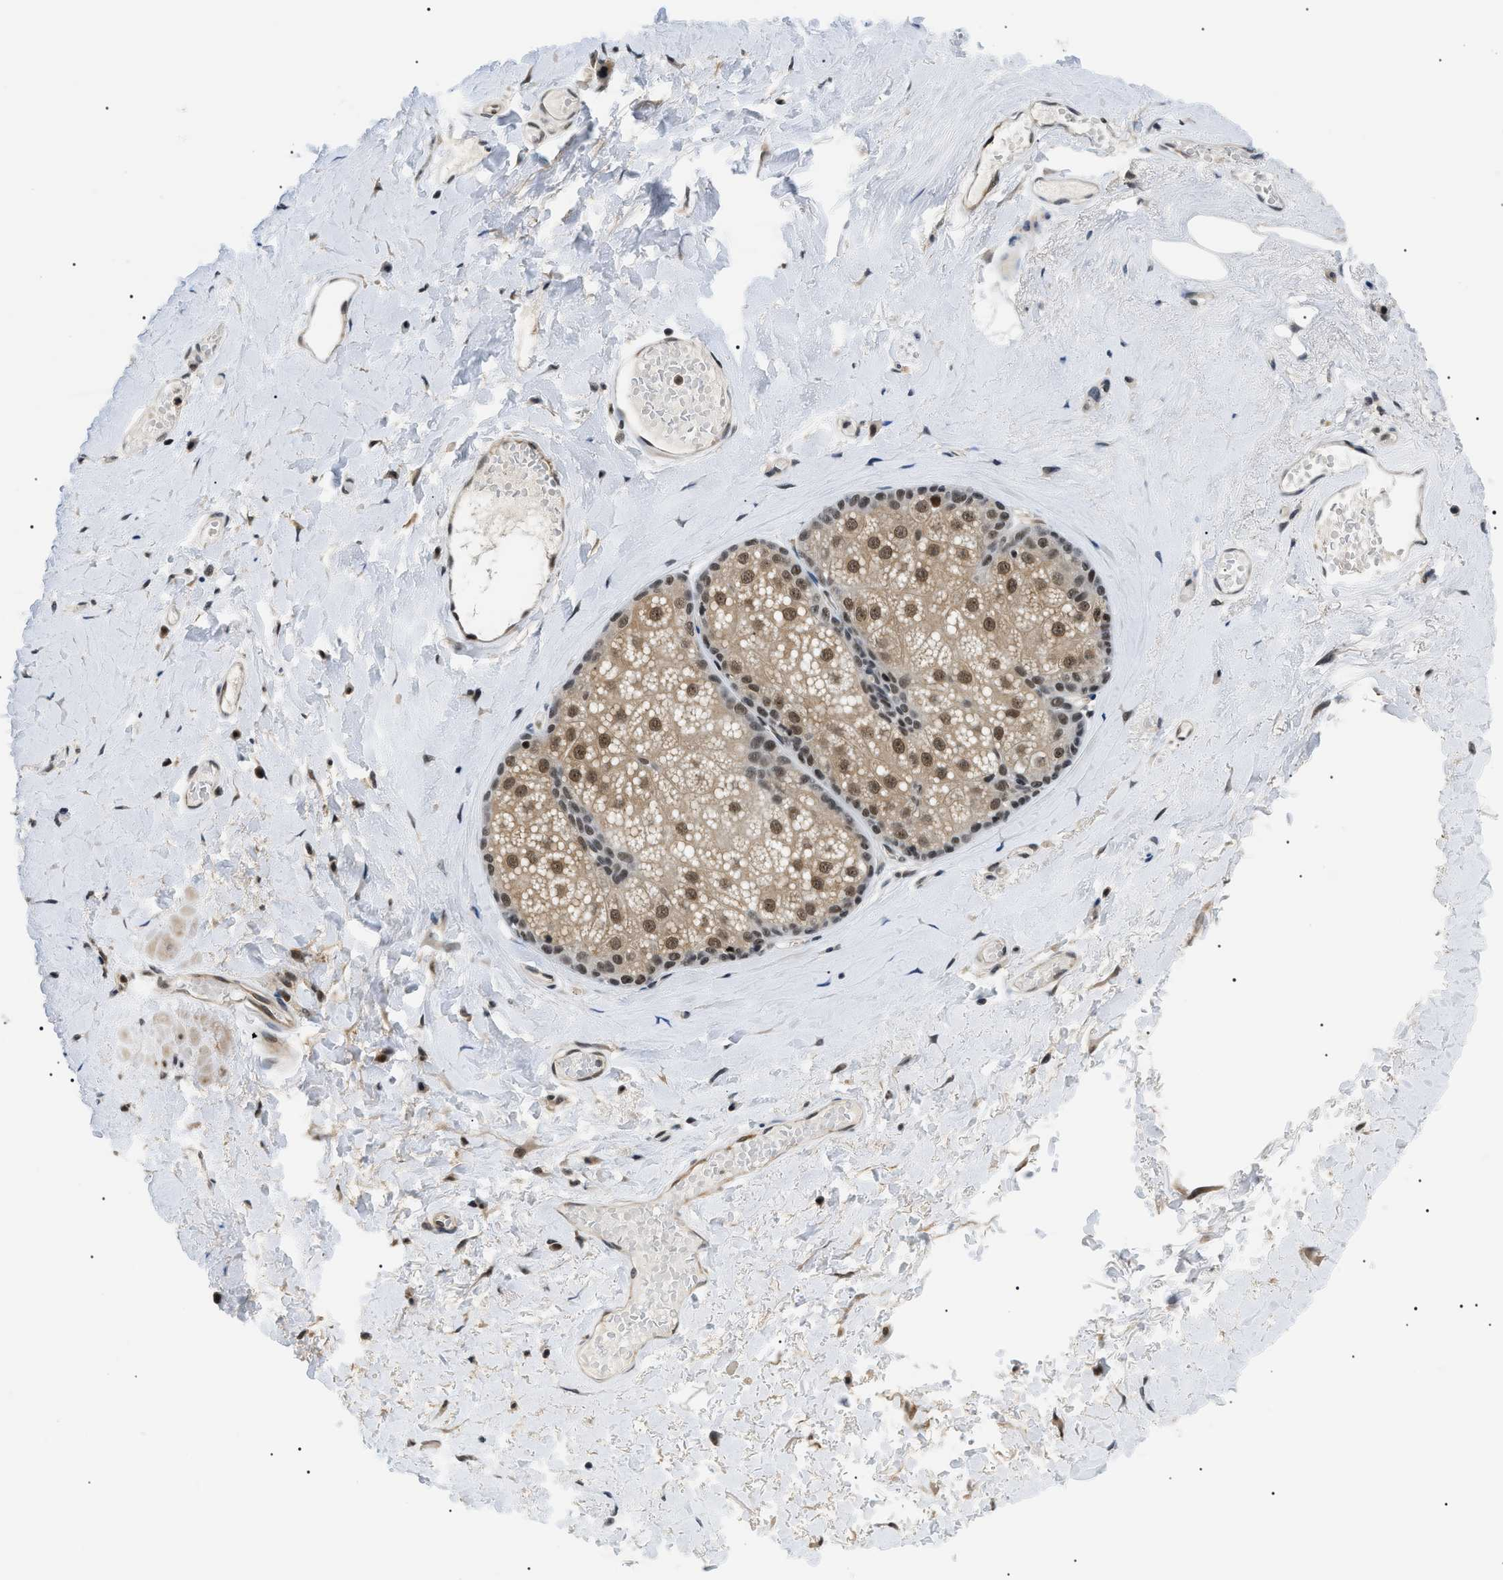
{"staining": {"intensity": "moderate", "quantity": ">75%", "location": "nuclear"}, "tissue": "skin", "cell_type": "Epidermal cells", "image_type": "normal", "snomed": [{"axis": "morphology", "description": "Normal tissue, NOS"}, {"axis": "topography", "description": "Anal"}], "caption": "Unremarkable skin displays moderate nuclear positivity in approximately >75% of epidermal cells.", "gene": "RBM15", "patient": {"sex": "male", "age": 69}}